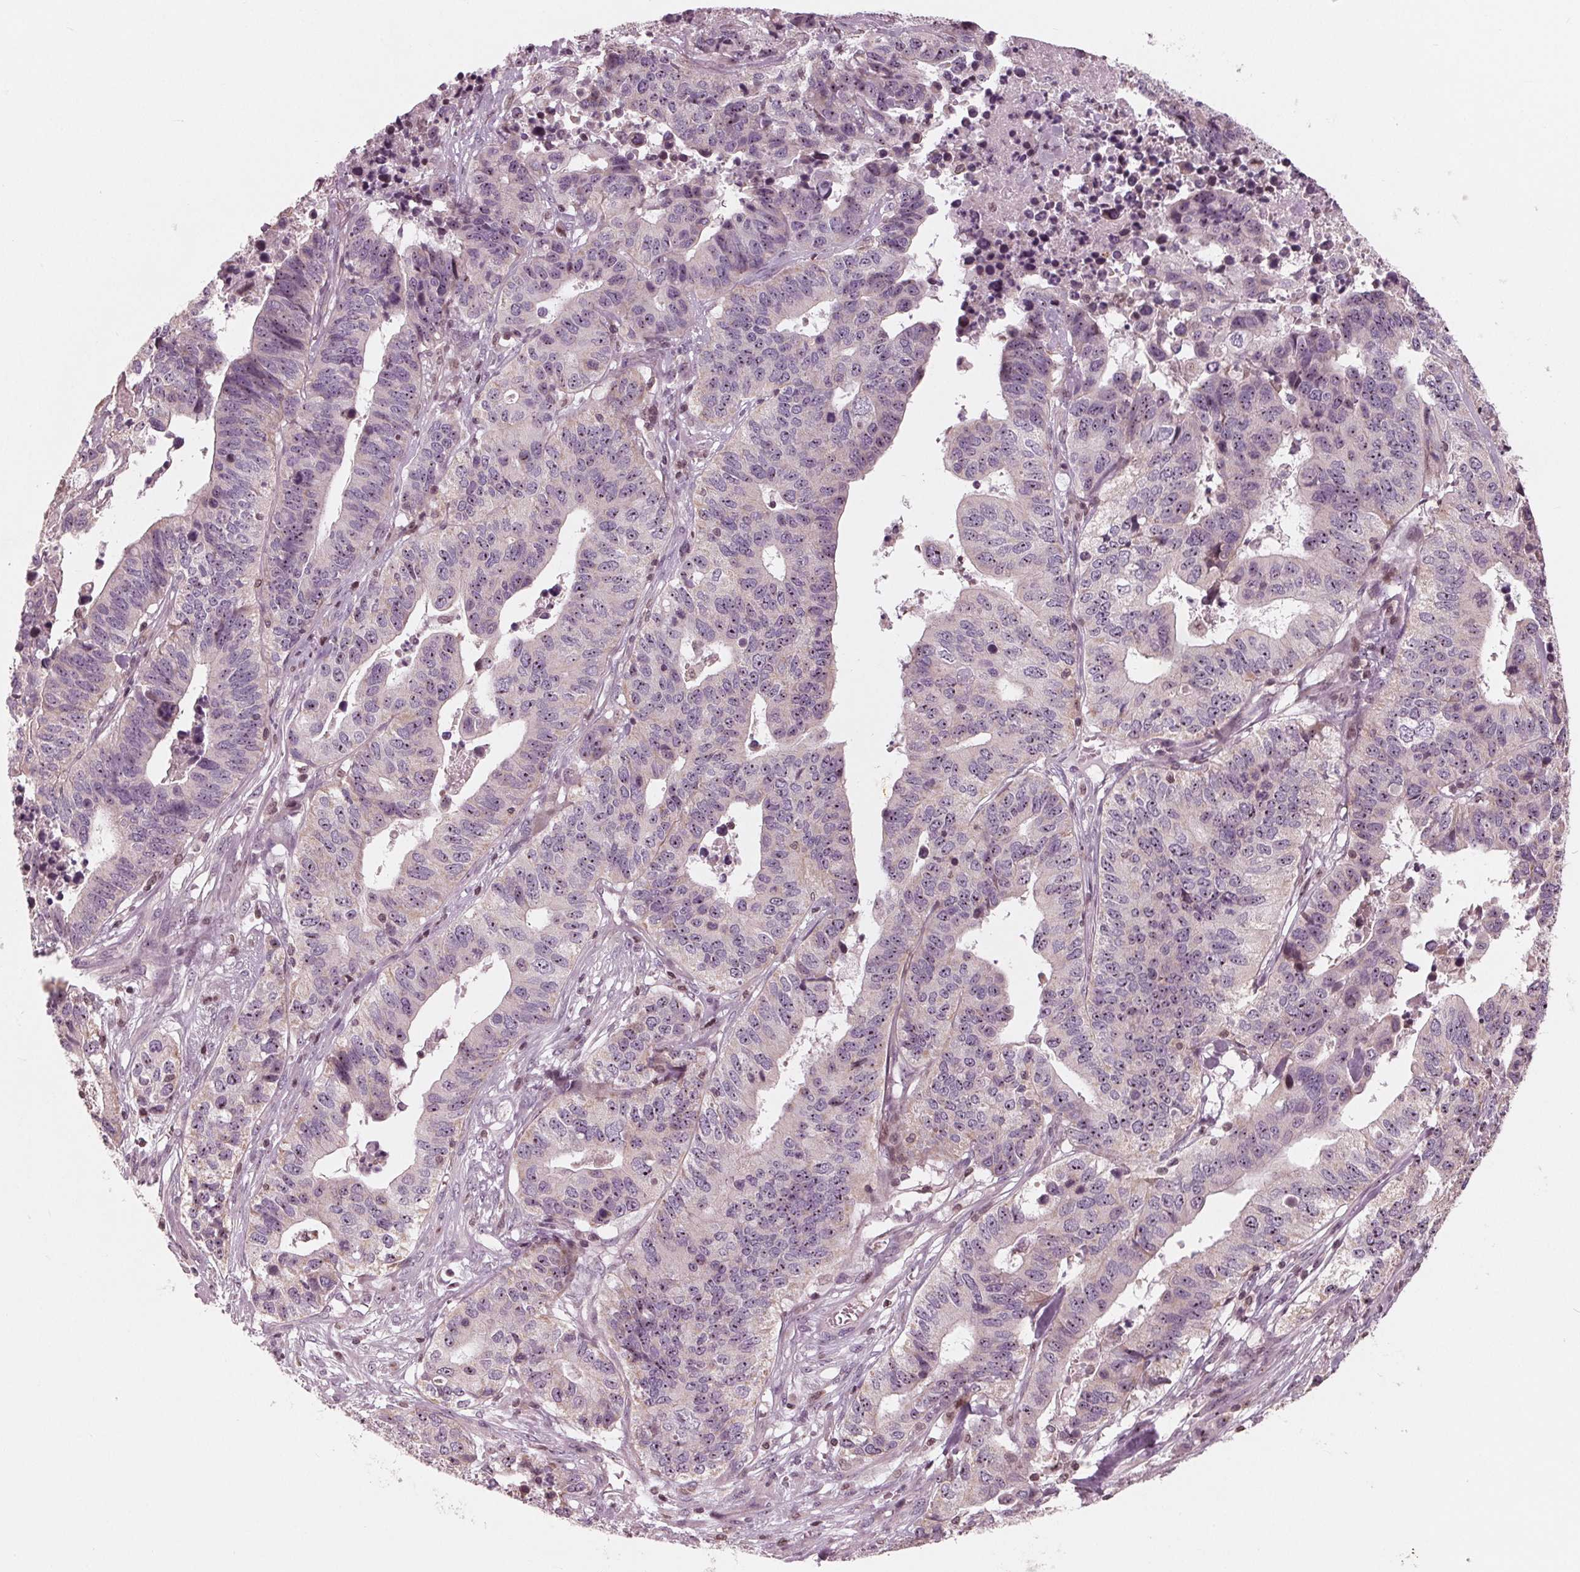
{"staining": {"intensity": "moderate", "quantity": "25%-75%", "location": "nuclear"}, "tissue": "stomach cancer", "cell_type": "Tumor cells", "image_type": "cancer", "snomed": [{"axis": "morphology", "description": "Adenocarcinoma, NOS"}, {"axis": "topography", "description": "Stomach, upper"}], "caption": "Adenocarcinoma (stomach) was stained to show a protein in brown. There is medium levels of moderate nuclear positivity in about 25%-75% of tumor cells.", "gene": "NUP210", "patient": {"sex": "female", "age": 67}}